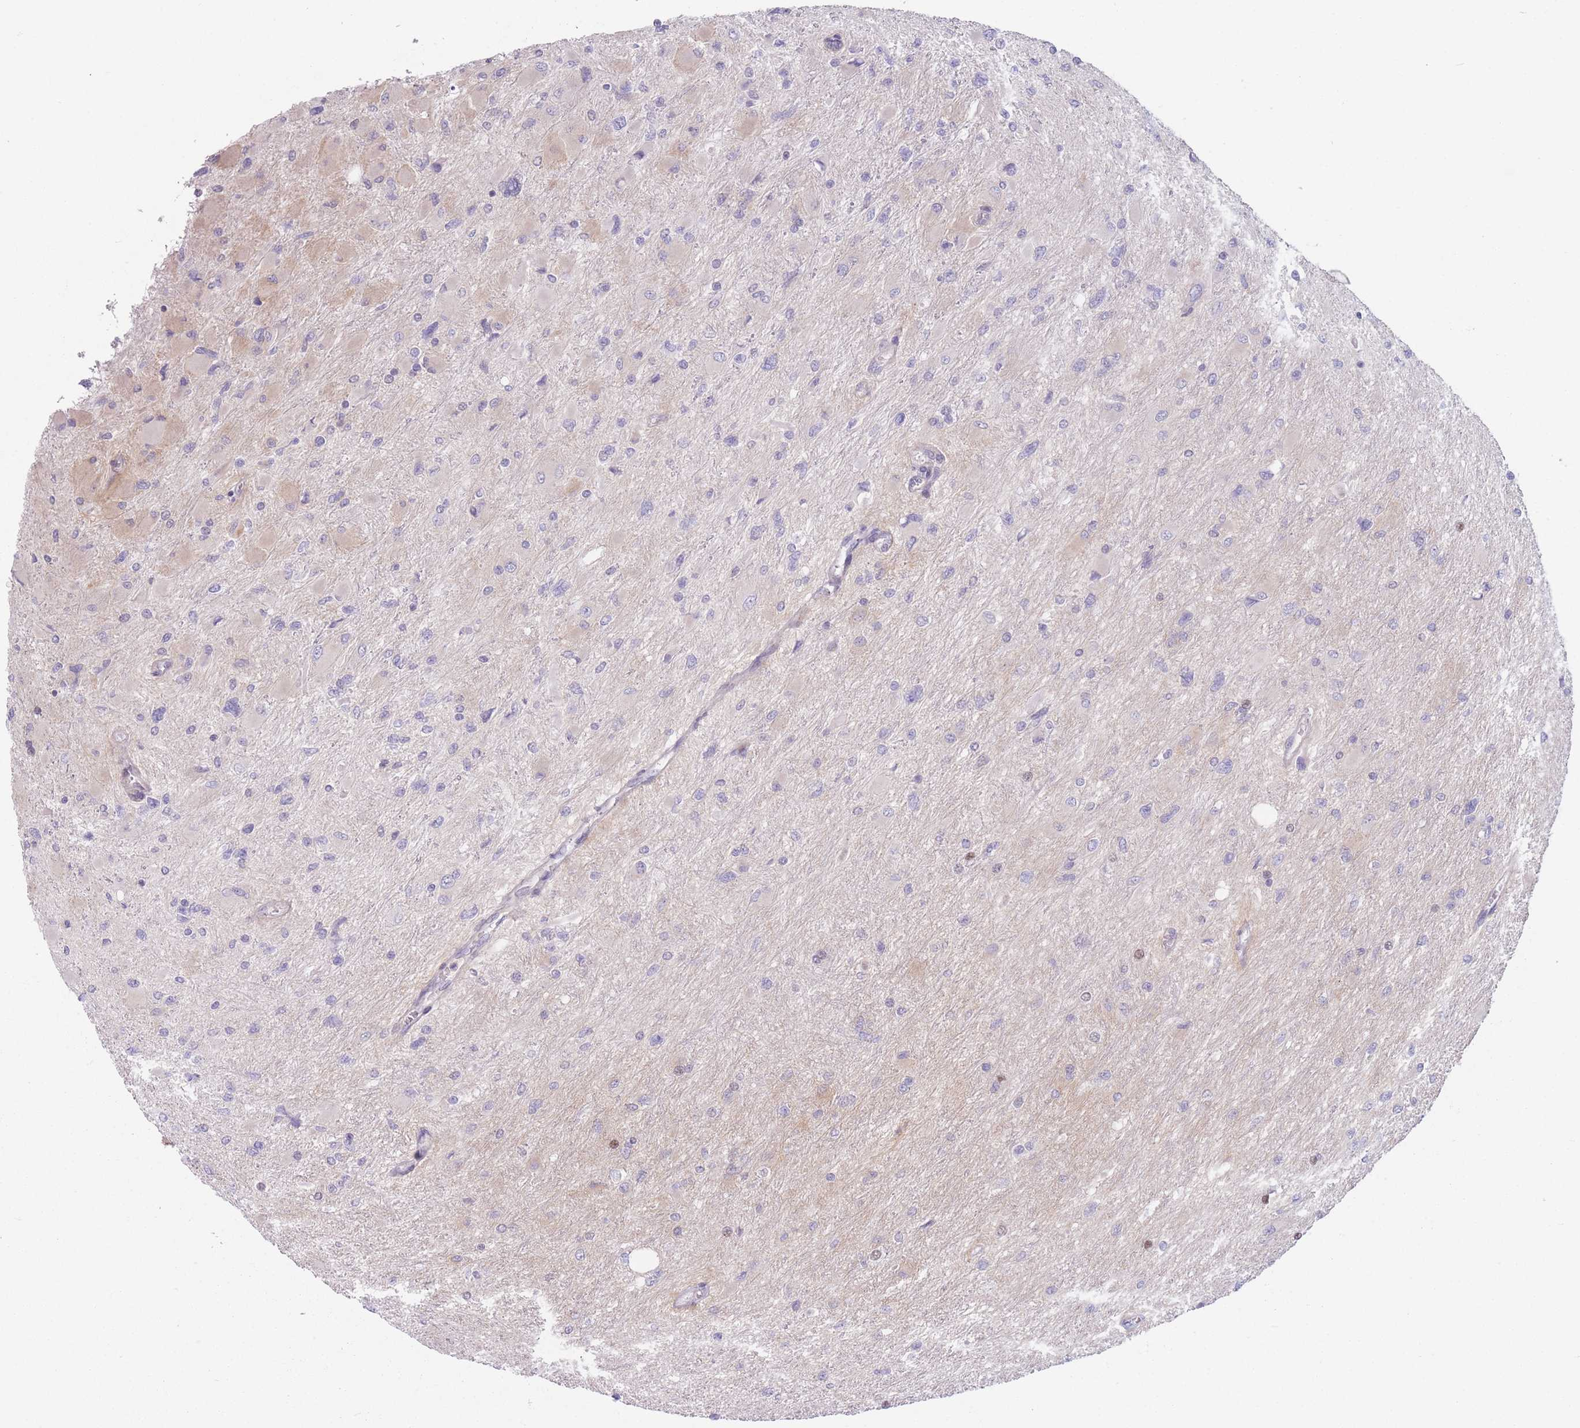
{"staining": {"intensity": "negative", "quantity": "none", "location": "none"}, "tissue": "glioma", "cell_type": "Tumor cells", "image_type": "cancer", "snomed": [{"axis": "morphology", "description": "Glioma, malignant, High grade"}, {"axis": "topography", "description": "Cerebral cortex"}], "caption": "Human malignant high-grade glioma stained for a protein using immunohistochemistry (IHC) exhibits no positivity in tumor cells.", "gene": "ZNF439", "patient": {"sex": "female", "age": 36}}